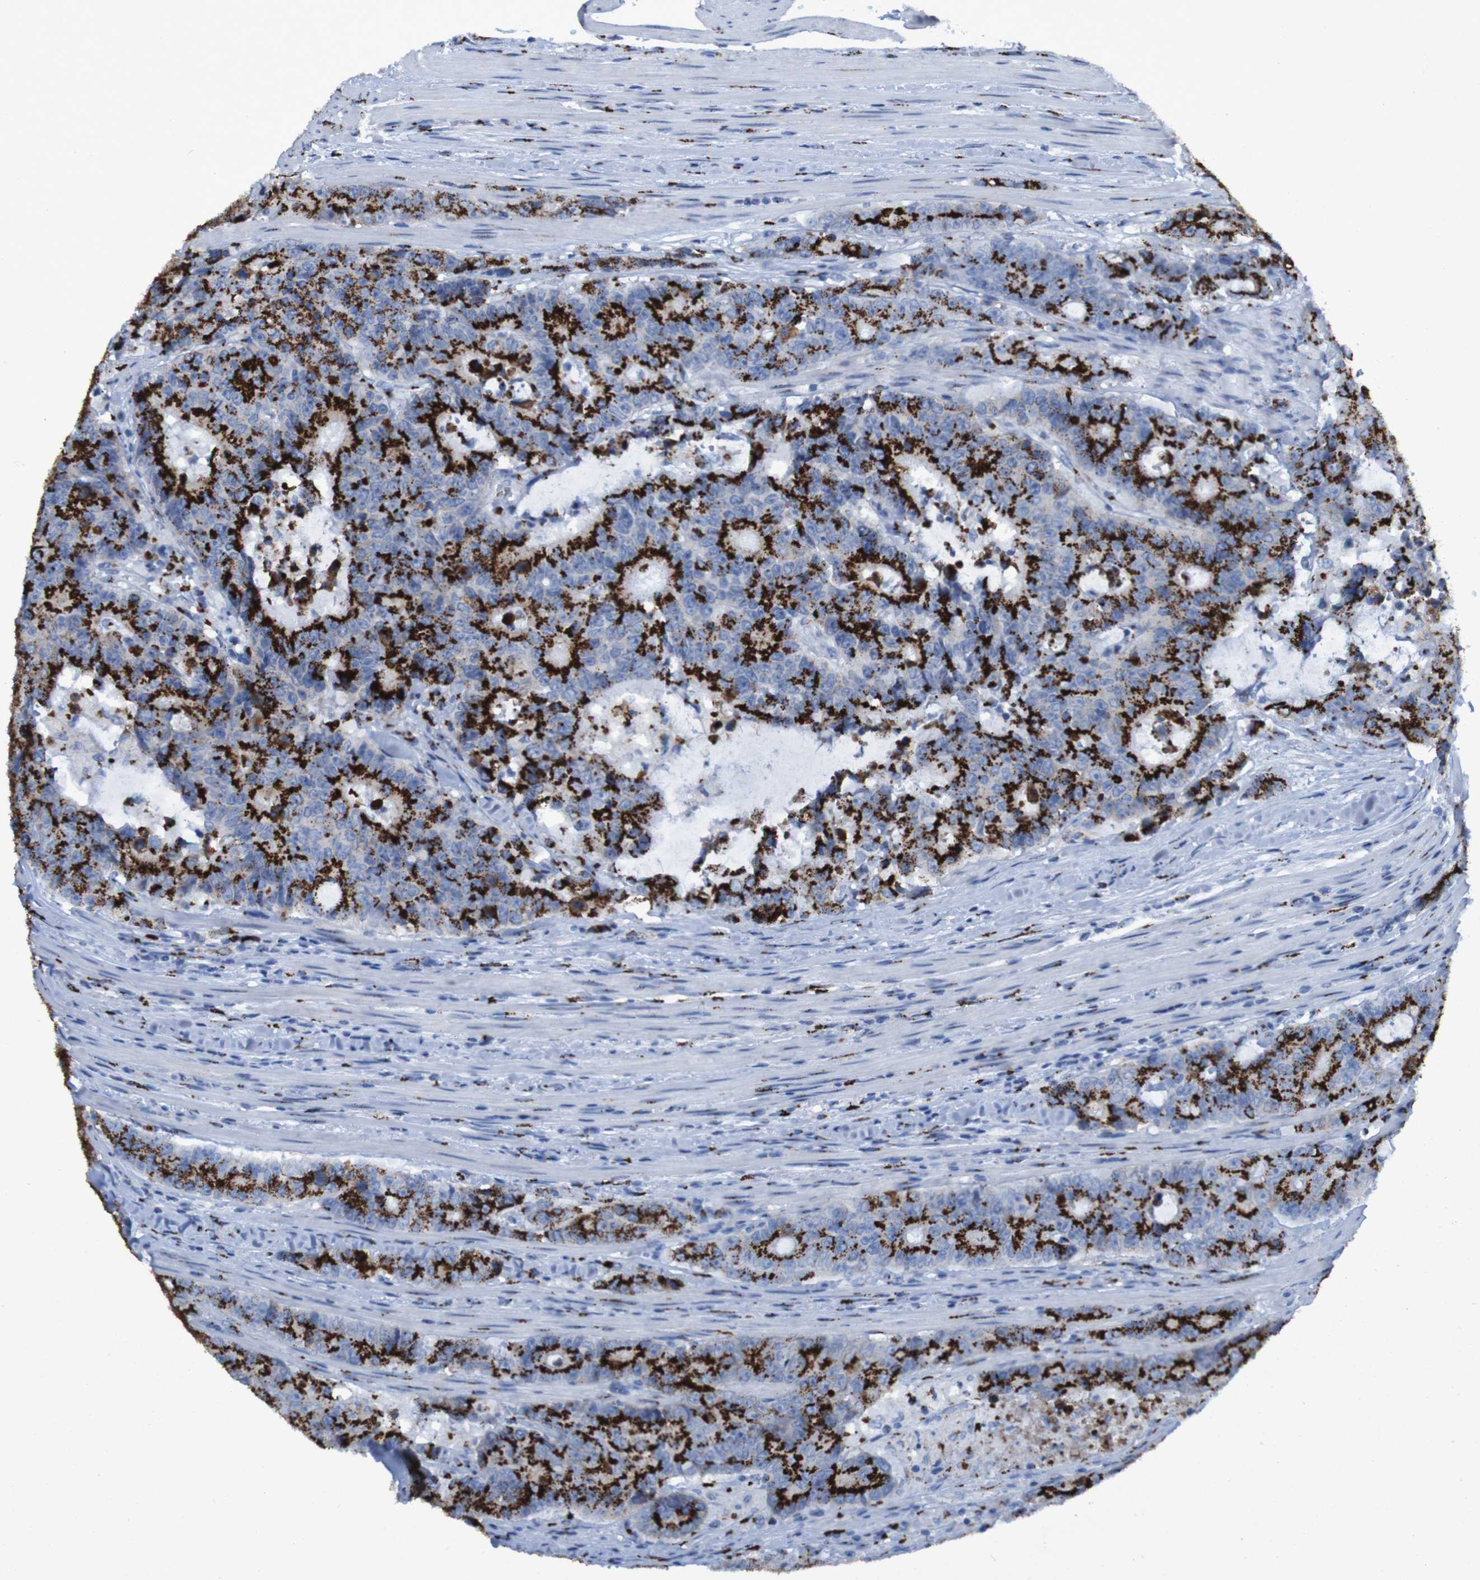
{"staining": {"intensity": "strong", "quantity": ">75%", "location": "cytoplasmic/membranous"}, "tissue": "colorectal cancer", "cell_type": "Tumor cells", "image_type": "cancer", "snomed": [{"axis": "morphology", "description": "Adenocarcinoma, NOS"}, {"axis": "topography", "description": "Colon"}], "caption": "Colorectal cancer stained with immunohistochemistry (IHC) reveals strong cytoplasmic/membranous staining in about >75% of tumor cells.", "gene": "GOLM1", "patient": {"sex": "female", "age": 86}}